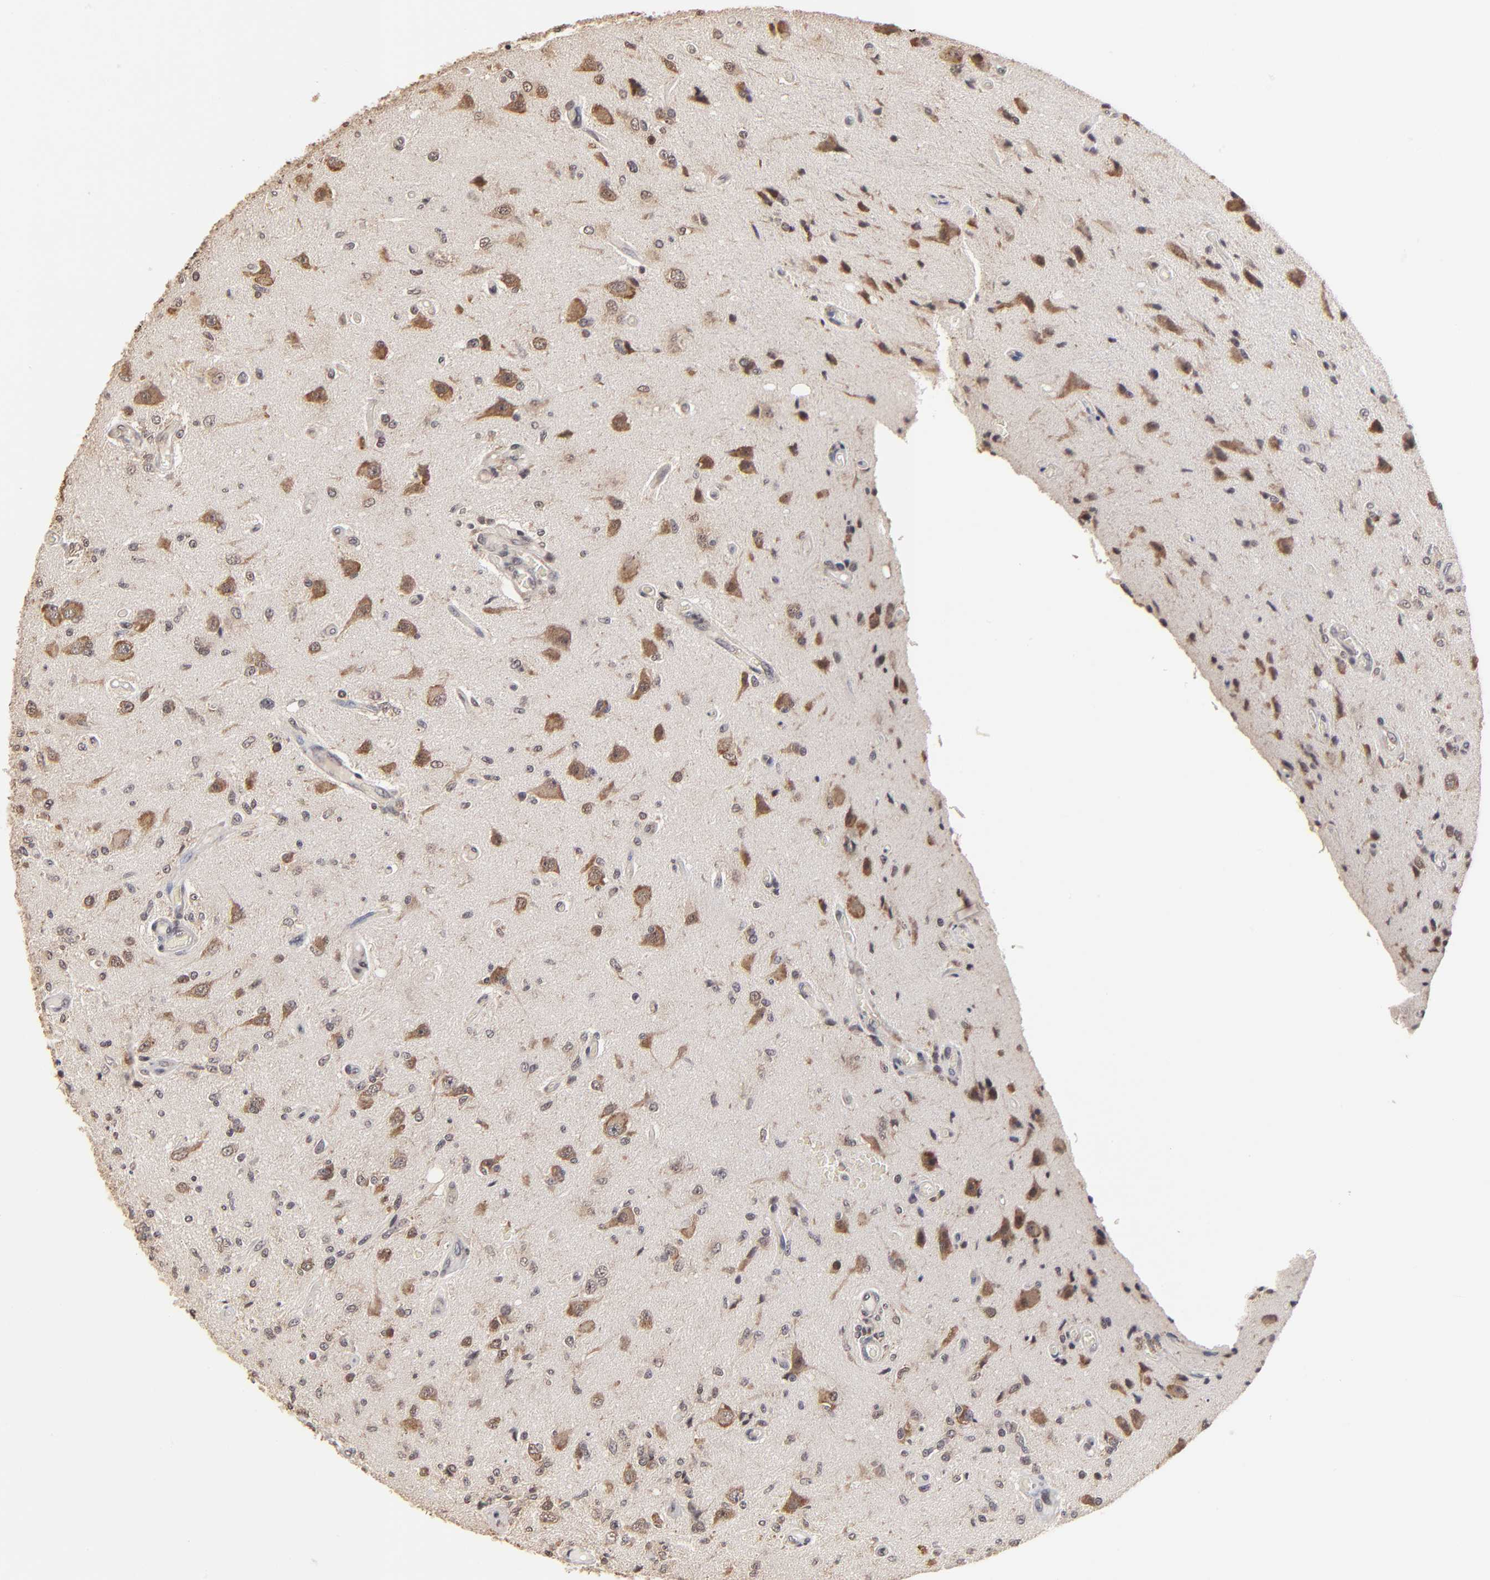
{"staining": {"intensity": "weak", "quantity": "25%-75%", "location": "nuclear"}, "tissue": "glioma", "cell_type": "Tumor cells", "image_type": "cancer", "snomed": [{"axis": "morphology", "description": "Normal tissue, NOS"}, {"axis": "morphology", "description": "Glioma, malignant, High grade"}, {"axis": "topography", "description": "Cerebral cortex"}], "caption": "Tumor cells exhibit low levels of weak nuclear staining in about 25%-75% of cells in glioma.", "gene": "BRPF1", "patient": {"sex": "male", "age": 77}}